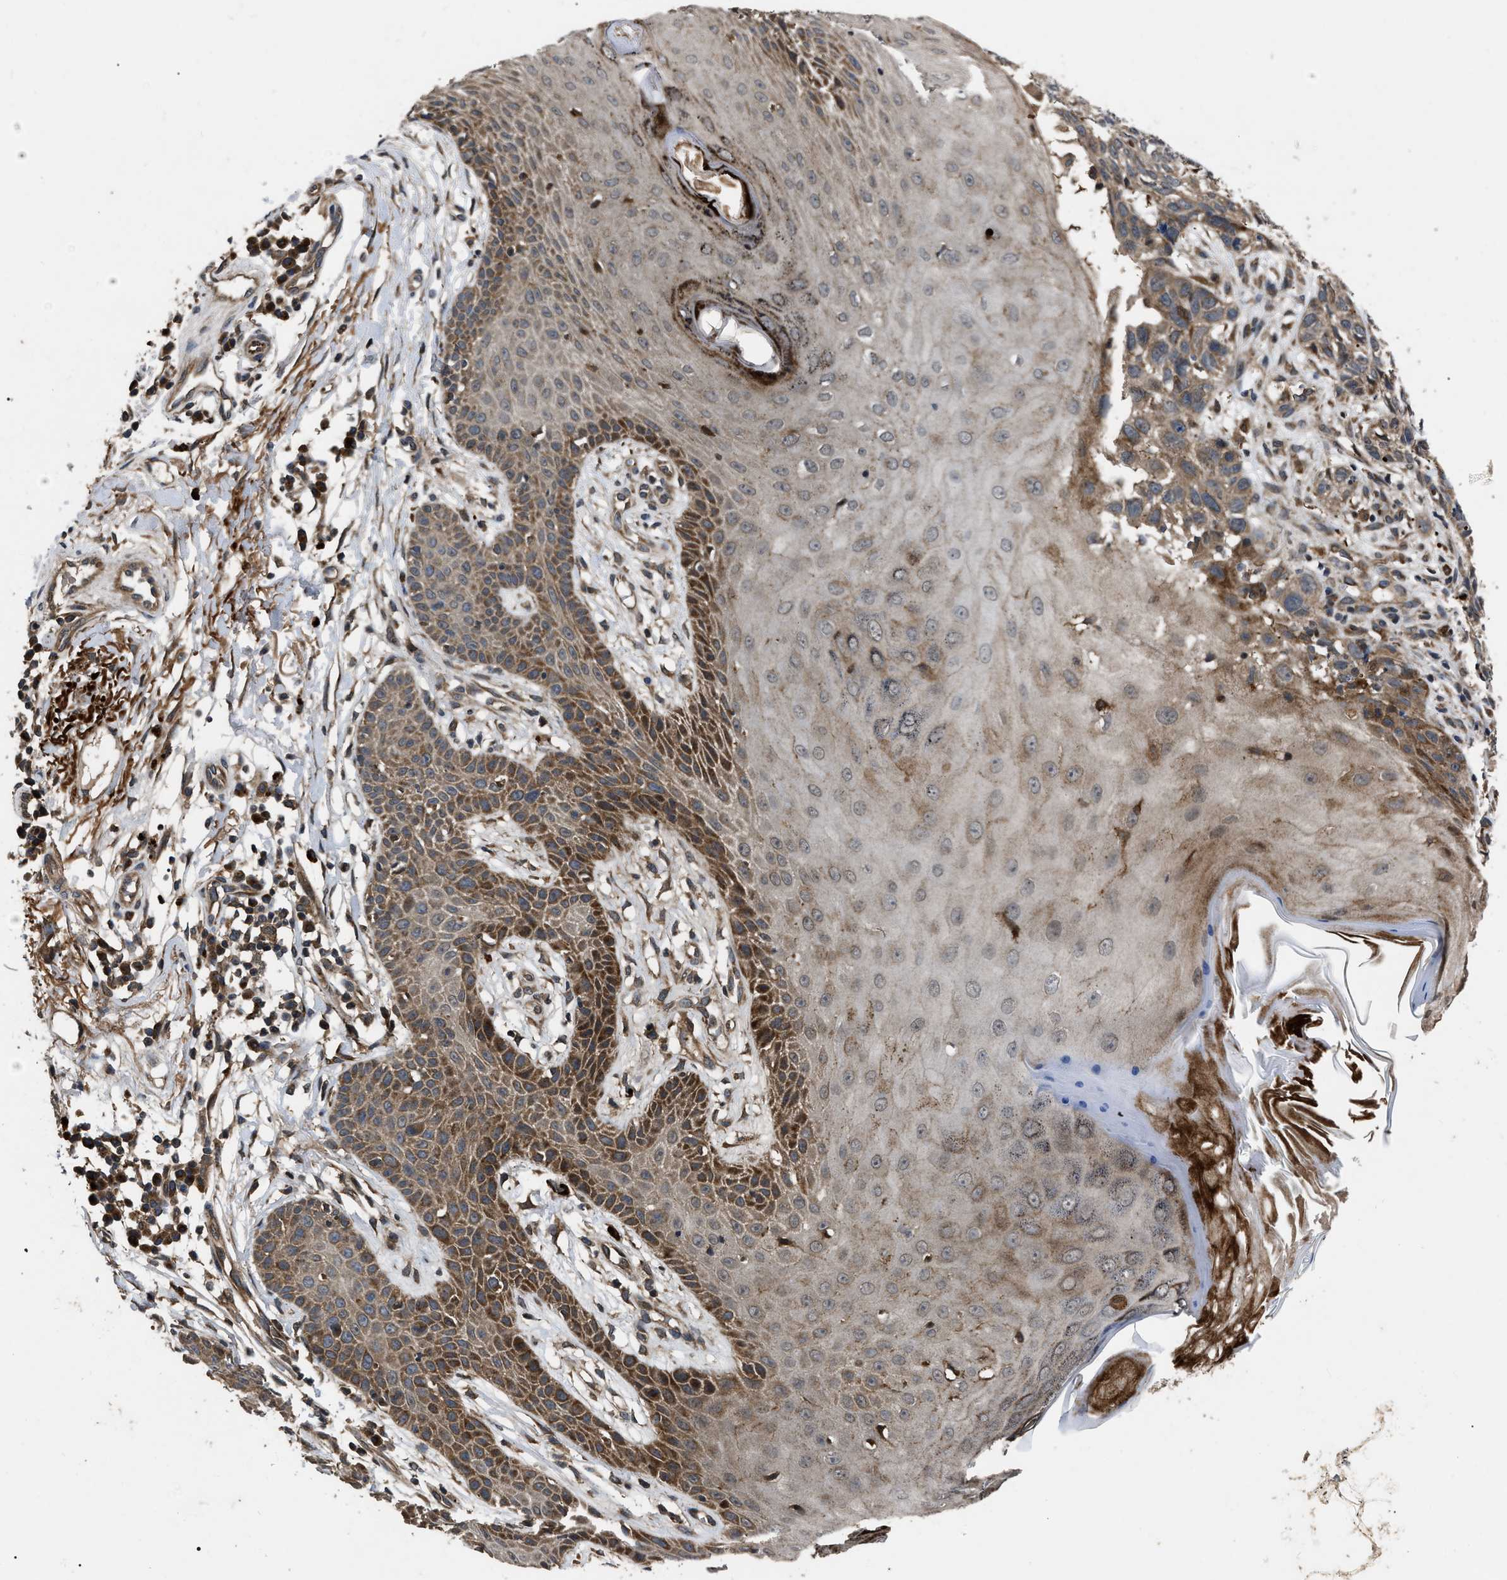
{"staining": {"intensity": "moderate", "quantity": "25%-75%", "location": "cytoplasmic/membranous"}, "tissue": "skin cancer", "cell_type": "Tumor cells", "image_type": "cancer", "snomed": [{"axis": "morphology", "description": "Normal tissue, NOS"}, {"axis": "morphology", "description": "Basal cell carcinoma"}, {"axis": "topography", "description": "Skin"}], "caption": "Protein staining of basal cell carcinoma (skin) tissue demonstrates moderate cytoplasmic/membranous expression in approximately 25%-75% of tumor cells. Using DAB (brown) and hematoxylin (blue) stains, captured at high magnification using brightfield microscopy.", "gene": "PPWD1", "patient": {"sex": "male", "age": 79}}